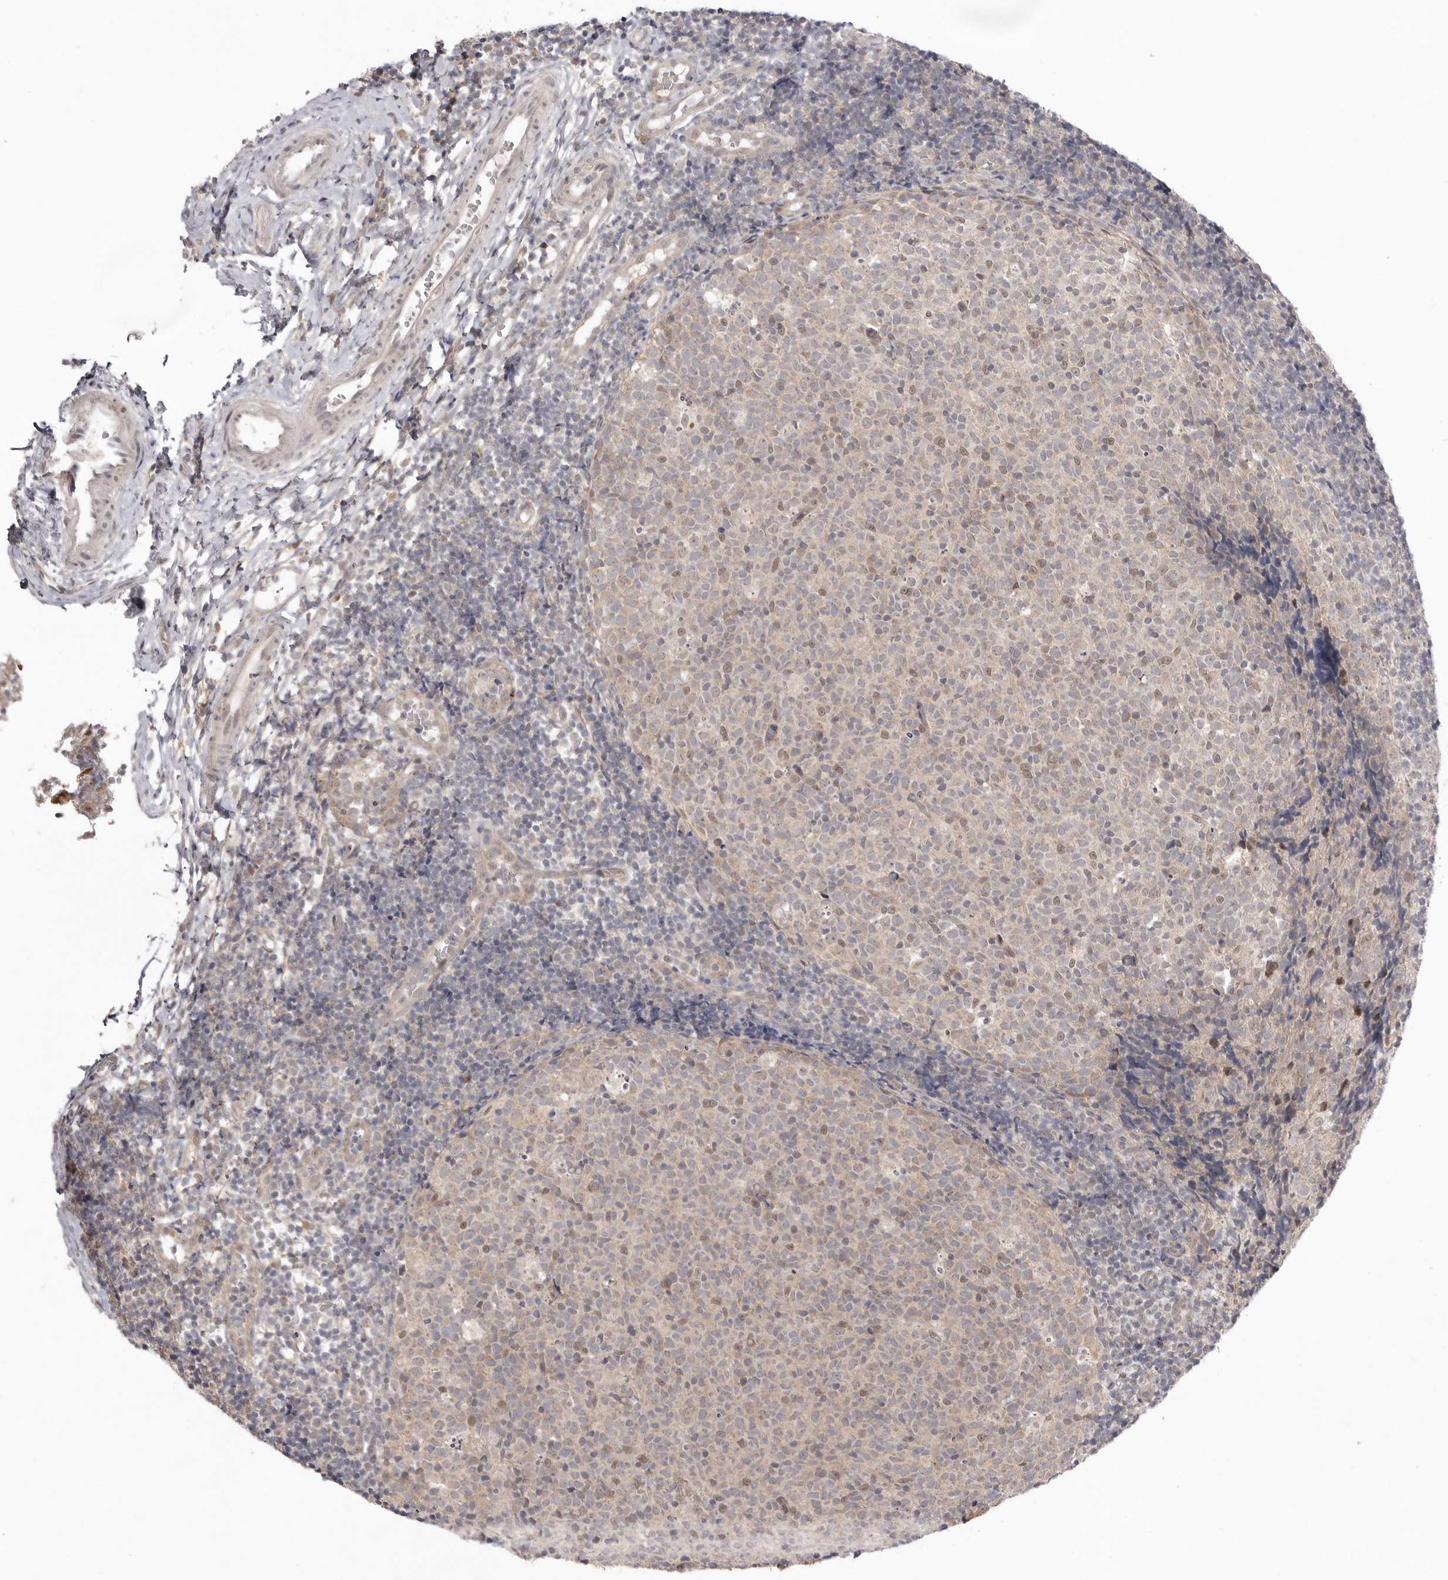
{"staining": {"intensity": "moderate", "quantity": "<25%", "location": "nuclear"}, "tissue": "tonsil", "cell_type": "Germinal center cells", "image_type": "normal", "snomed": [{"axis": "morphology", "description": "Normal tissue, NOS"}, {"axis": "topography", "description": "Tonsil"}], "caption": "IHC photomicrograph of unremarkable tonsil stained for a protein (brown), which shows low levels of moderate nuclear positivity in about <25% of germinal center cells.", "gene": "NSUN4", "patient": {"sex": "female", "age": 19}}